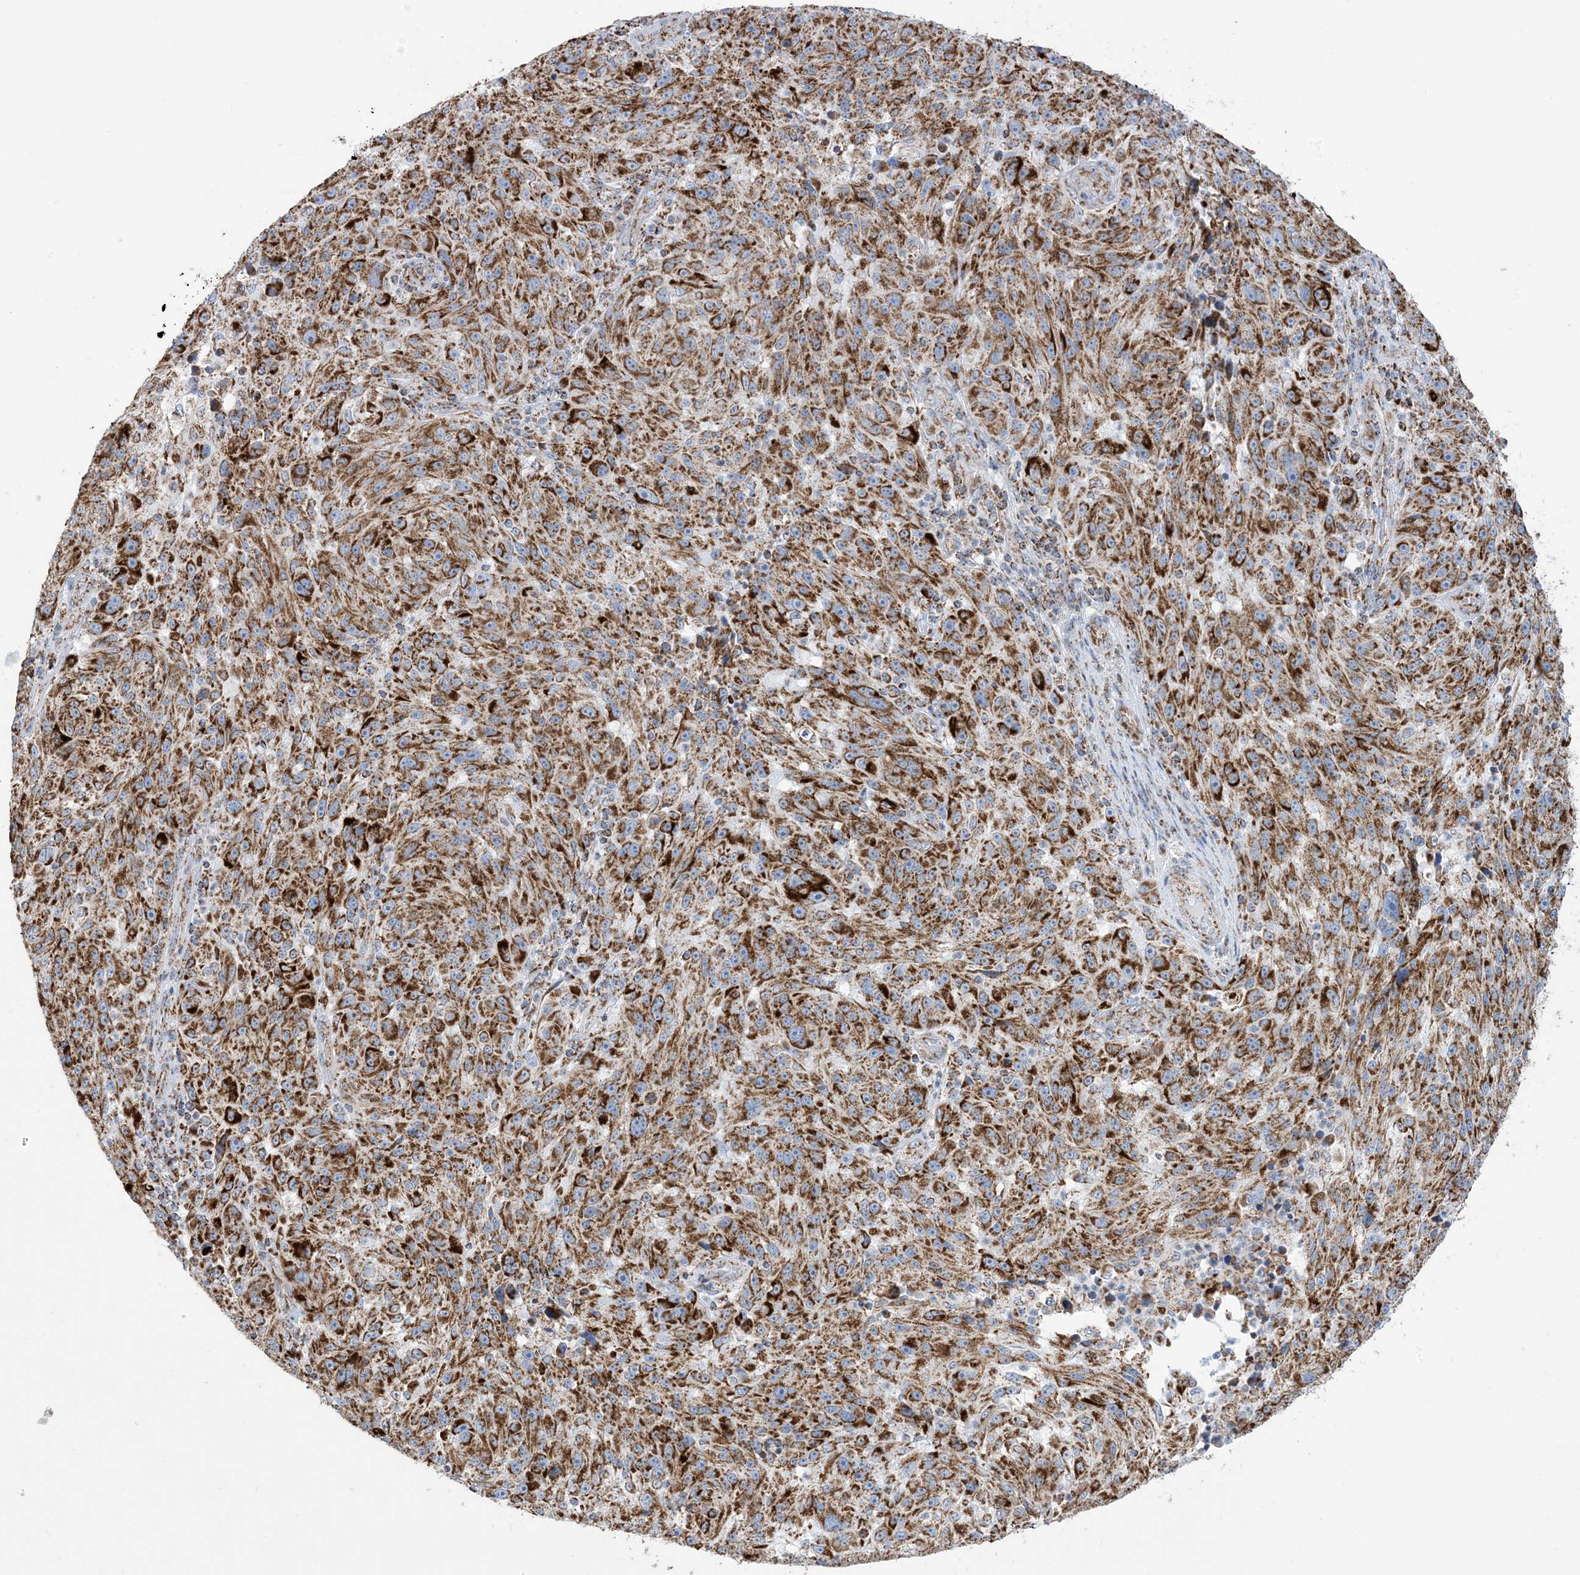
{"staining": {"intensity": "strong", "quantity": ">75%", "location": "cytoplasmic/membranous"}, "tissue": "melanoma", "cell_type": "Tumor cells", "image_type": "cancer", "snomed": [{"axis": "morphology", "description": "Malignant melanoma, NOS"}, {"axis": "topography", "description": "Skin"}], "caption": "Brown immunohistochemical staining in melanoma displays strong cytoplasmic/membranous expression in about >75% of tumor cells.", "gene": "SAMM50", "patient": {"sex": "male", "age": 53}}